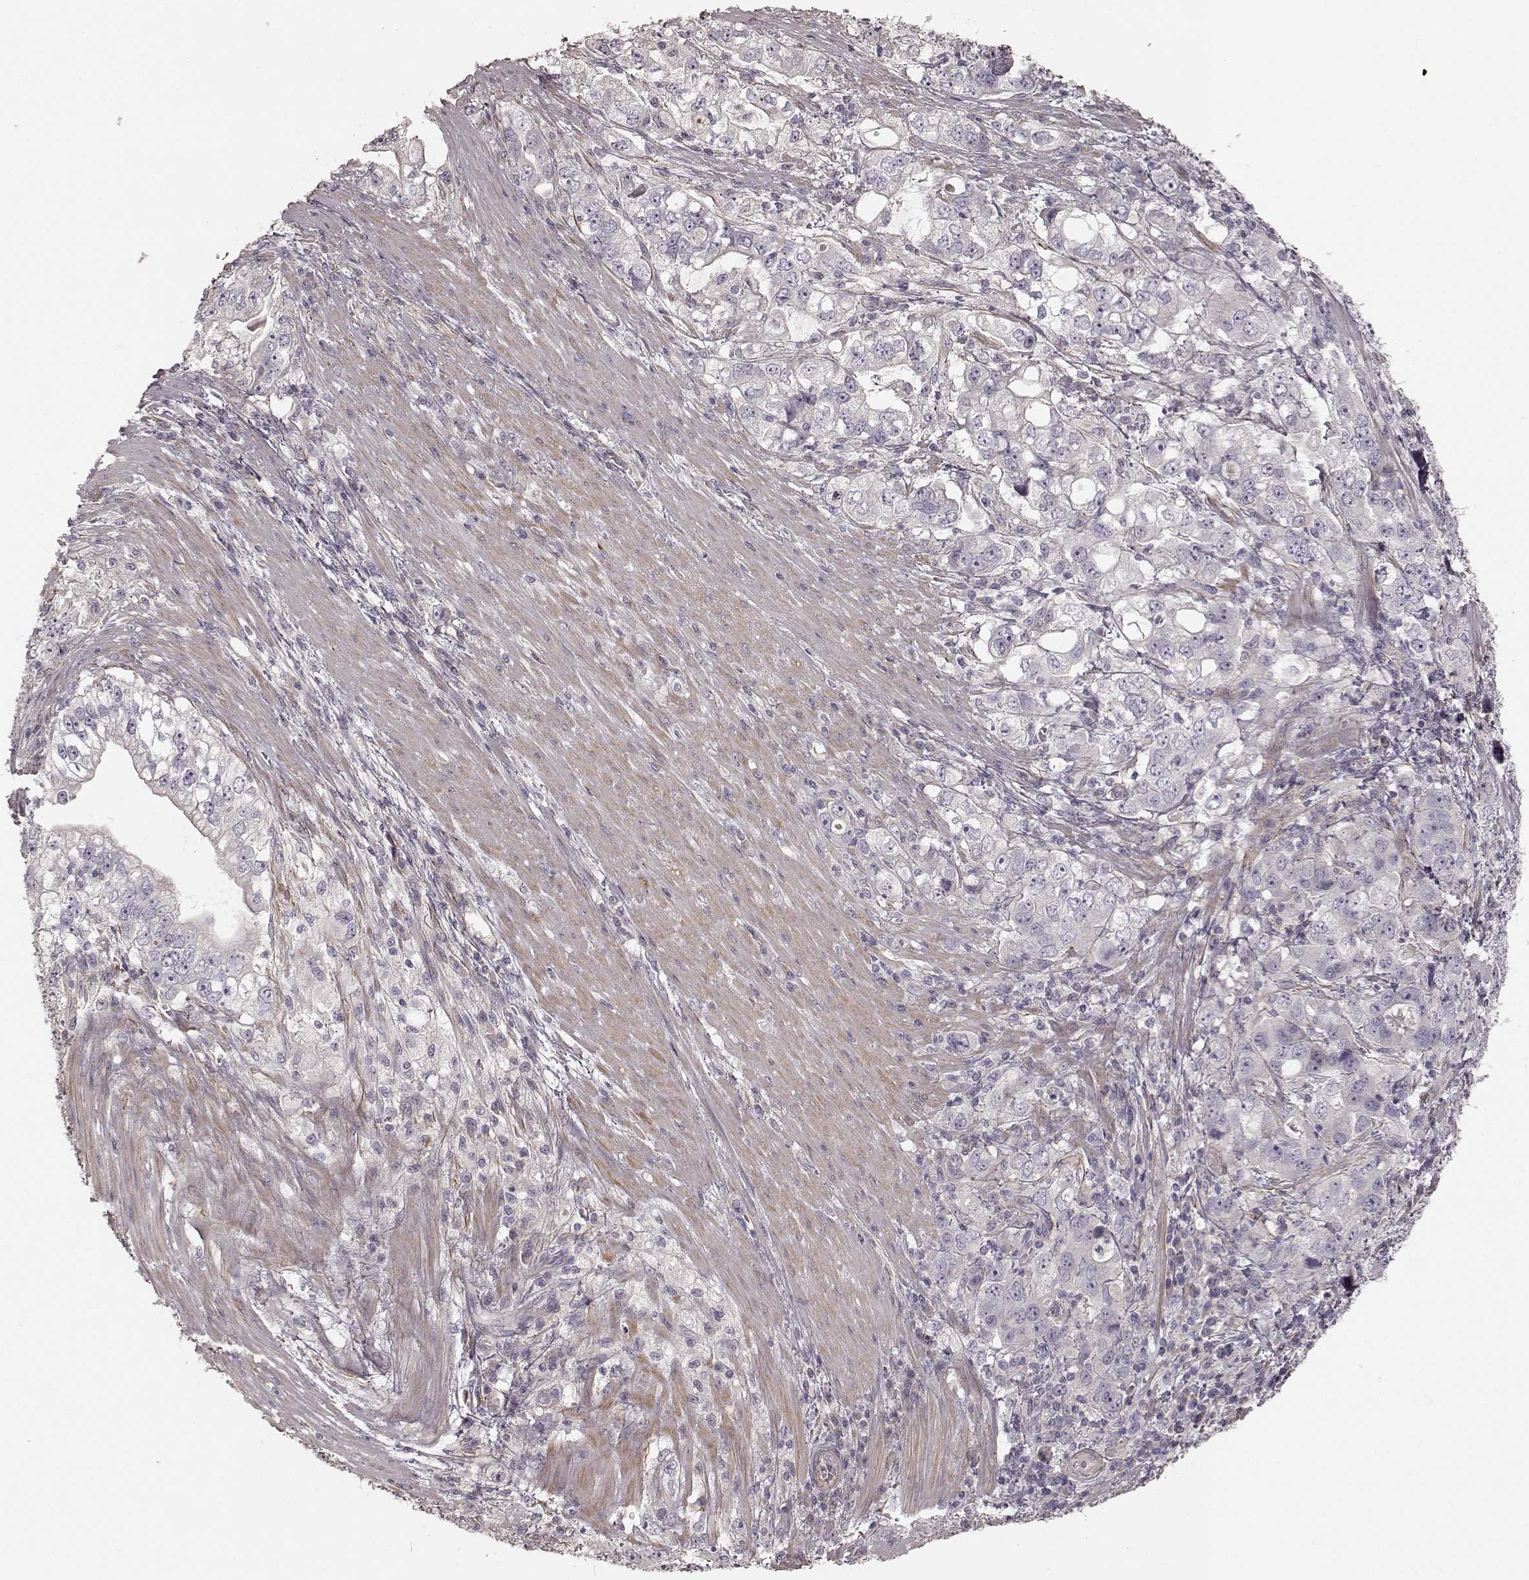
{"staining": {"intensity": "negative", "quantity": "none", "location": "none"}, "tissue": "stomach cancer", "cell_type": "Tumor cells", "image_type": "cancer", "snomed": [{"axis": "morphology", "description": "Adenocarcinoma, NOS"}, {"axis": "topography", "description": "Stomach, lower"}], "caption": "There is no significant expression in tumor cells of stomach adenocarcinoma.", "gene": "KCNJ9", "patient": {"sex": "female", "age": 72}}